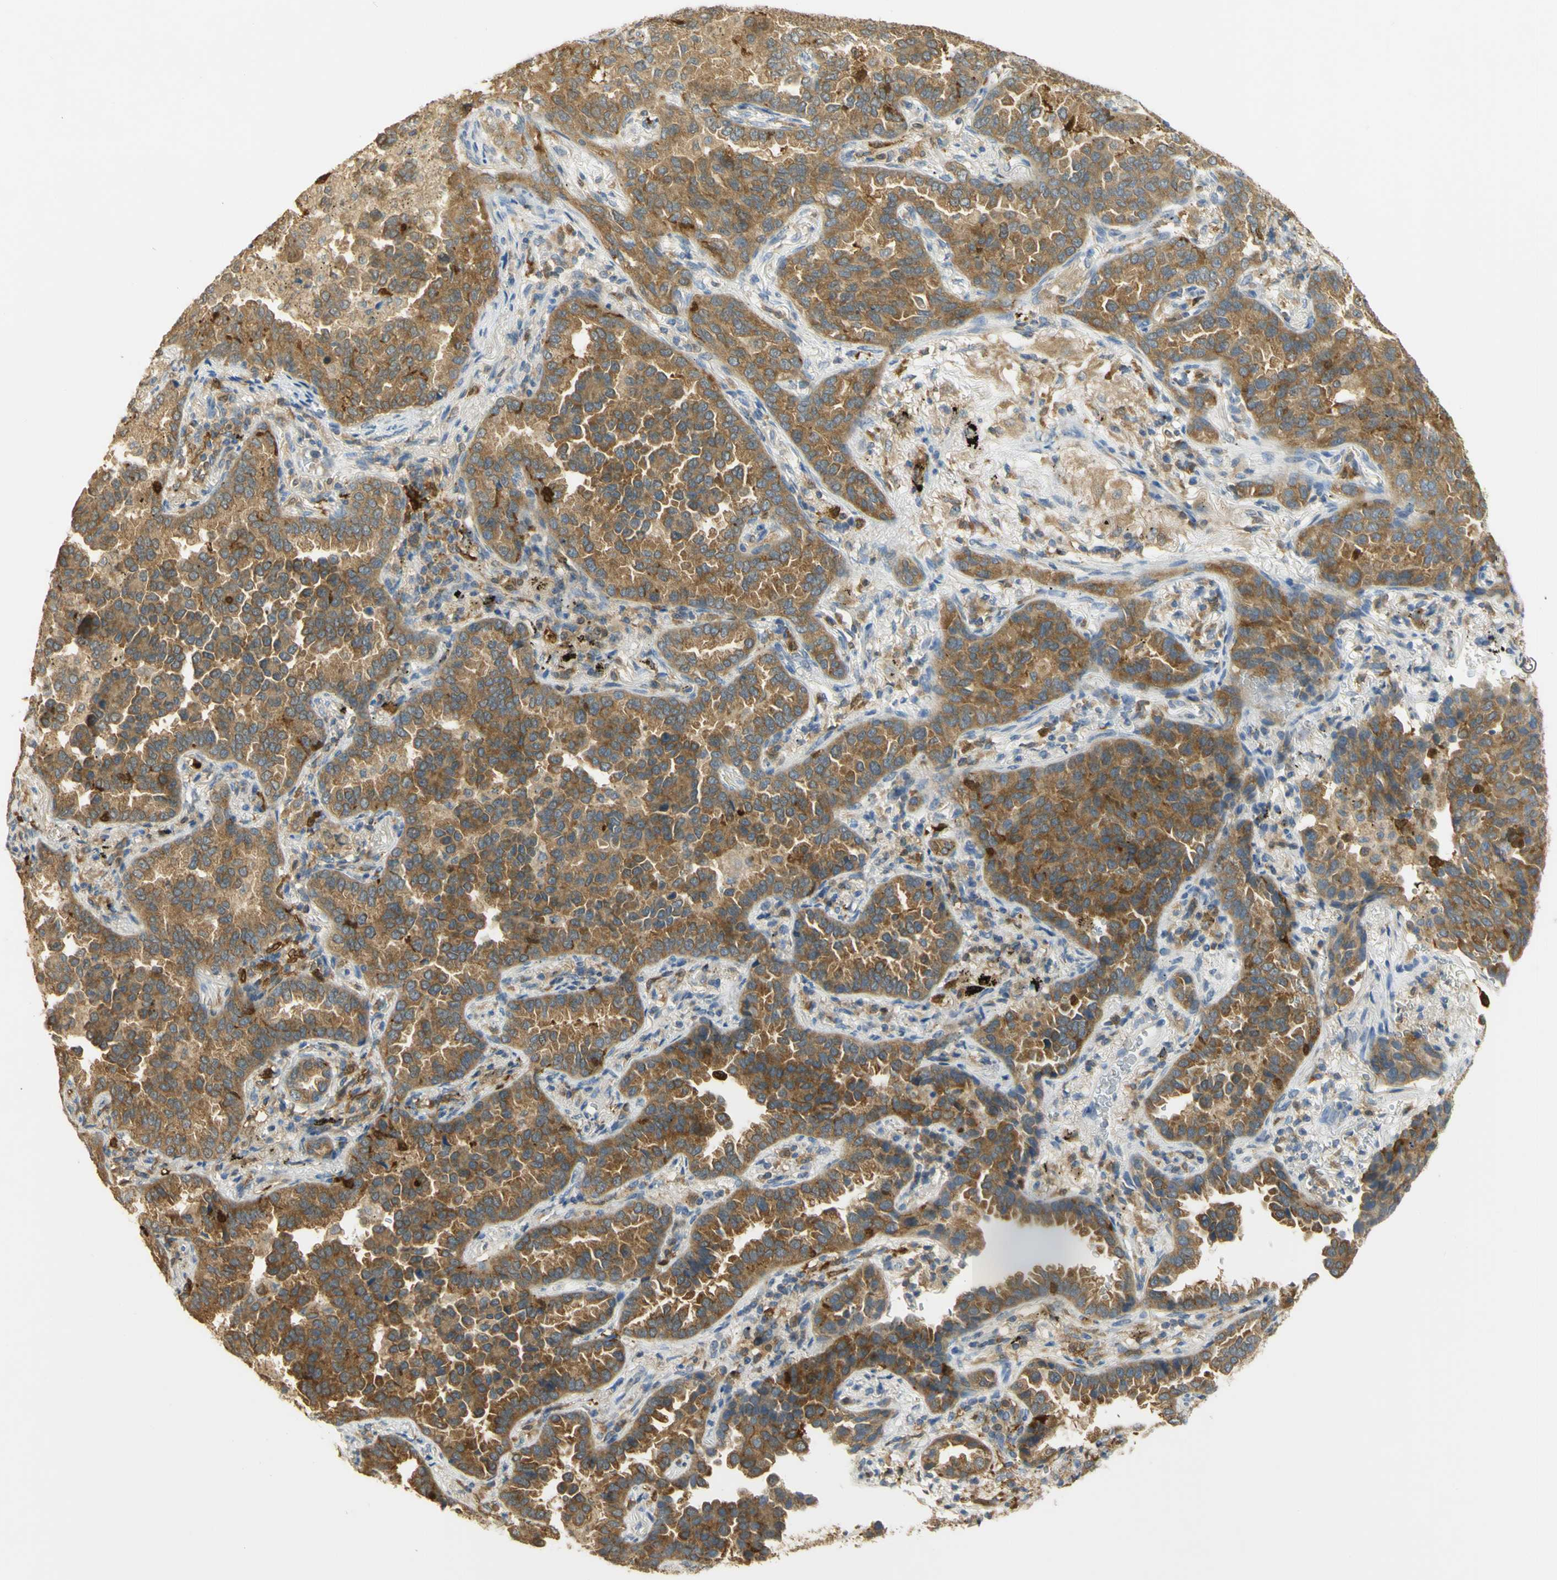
{"staining": {"intensity": "moderate", "quantity": ">75%", "location": "cytoplasmic/membranous"}, "tissue": "lung cancer", "cell_type": "Tumor cells", "image_type": "cancer", "snomed": [{"axis": "morphology", "description": "Normal tissue, NOS"}, {"axis": "morphology", "description": "Adenocarcinoma, NOS"}, {"axis": "topography", "description": "Lung"}], "caption": "Immunohistochemical staining of human adenocarcinoma (lung) displays medium levels of moderate cytoplasmic/membranous protein expression in approximately >75% of tumor cells. The staining is performed using DAB (3,3'-diaminobenzidine) brown chromogen to label protein expression. The nuclei are counter-stained blue using hematoxylin.", "gene": "PAK1", "patient": {"sex": "male", "age": 59}}